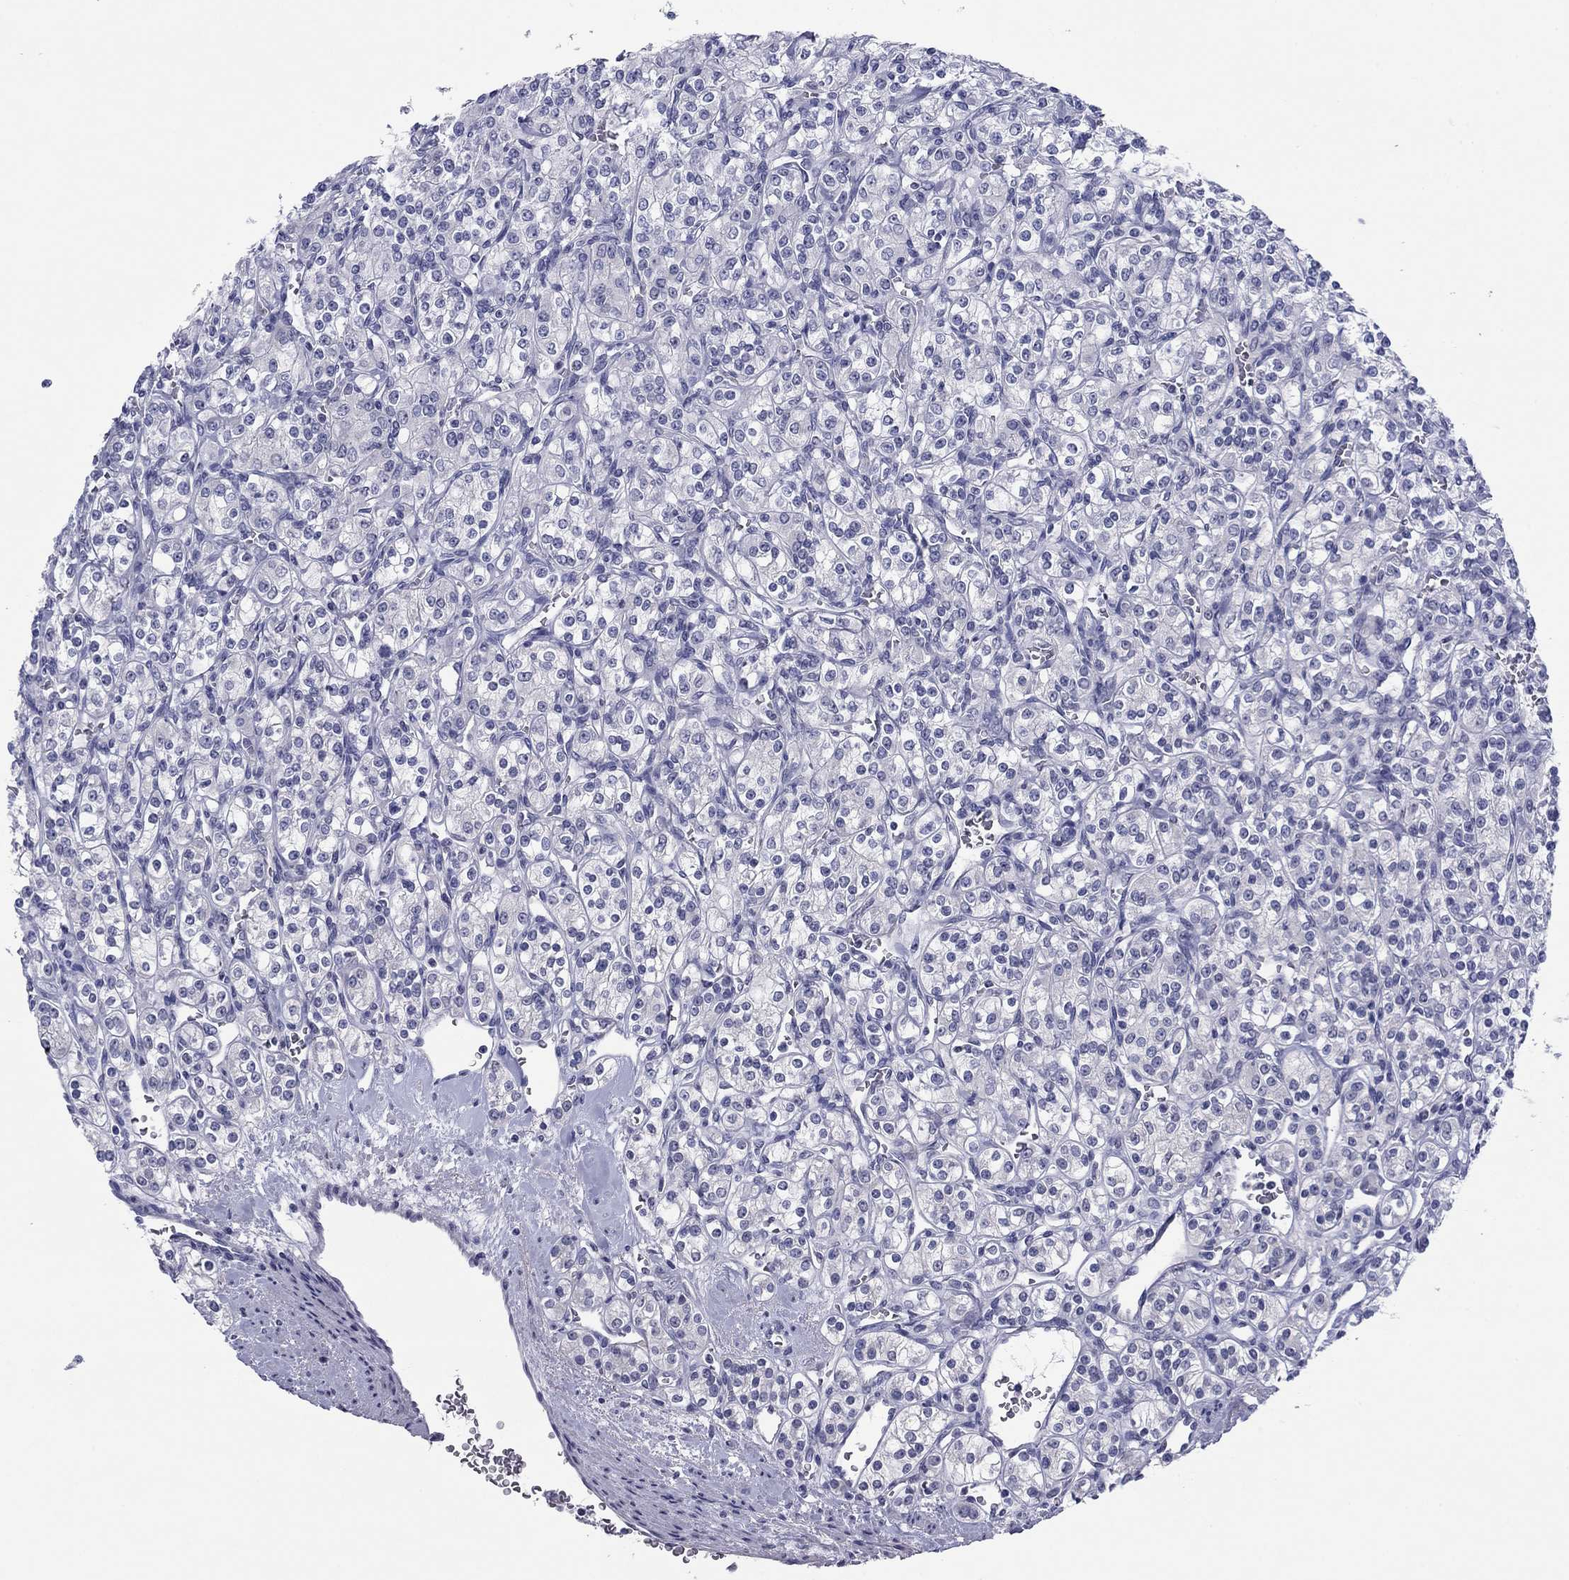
{"staining": {"intensity": "negative", "quantity": "none", "location": "none"}, "tissue": "renal cancer", "cell_type": "Tumor cells", "image_type": "cancer", "snomed": [{"axis": "morphology", "description": "Adenocarcinoma, NOS"}, {"axis": "topography", "description": "Kidney"}], "caption": "Renal cancer was stained to show a protein in brown. There is no significant expression in tumor cells.", "gene": "HAO1", "patient": {"sex": "male", "age": 77}}